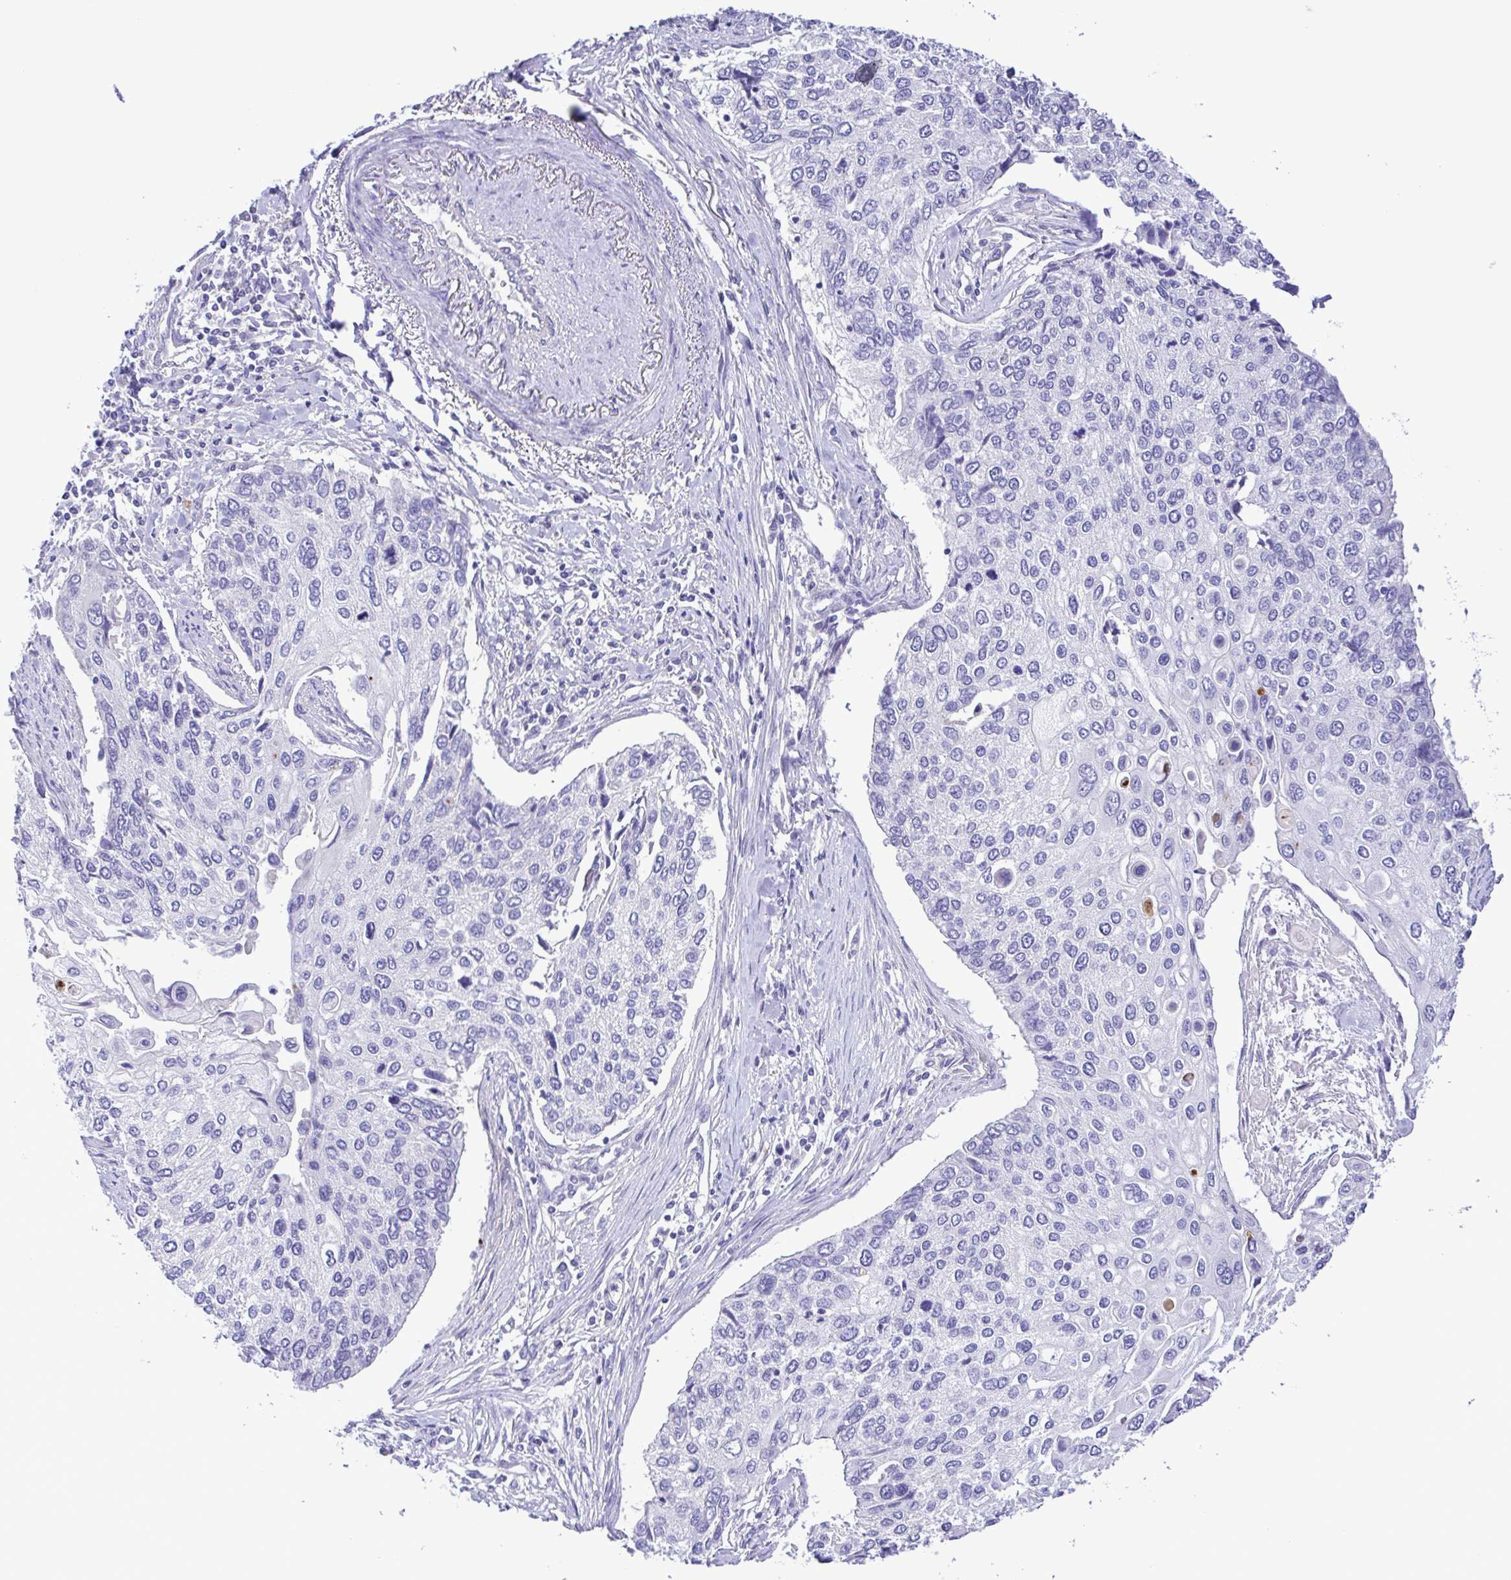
{"staining": {"intensity": "negative", "quantity": "none", "location": "none"}, "tissue": "lung cancer", "cell_type": "Tumor cells", "image_type": "cancer", "snomed": [{"axis": "morphology", "description": "Squamous cell carcinoma, NOS"}, {"axis": "morphology", "description": "Squamous cell carcinoma, metastatic, NOS"}, {"axis": "topography", "description": "Lung"}], "caption": "Immunohistochemical staining of lung cancer (metastatic squamous cell carcinoma) exhibits no significant staining in tumor cells.", "gene": "GABBR2", "patient": {"sex": "male", "age": 63}}